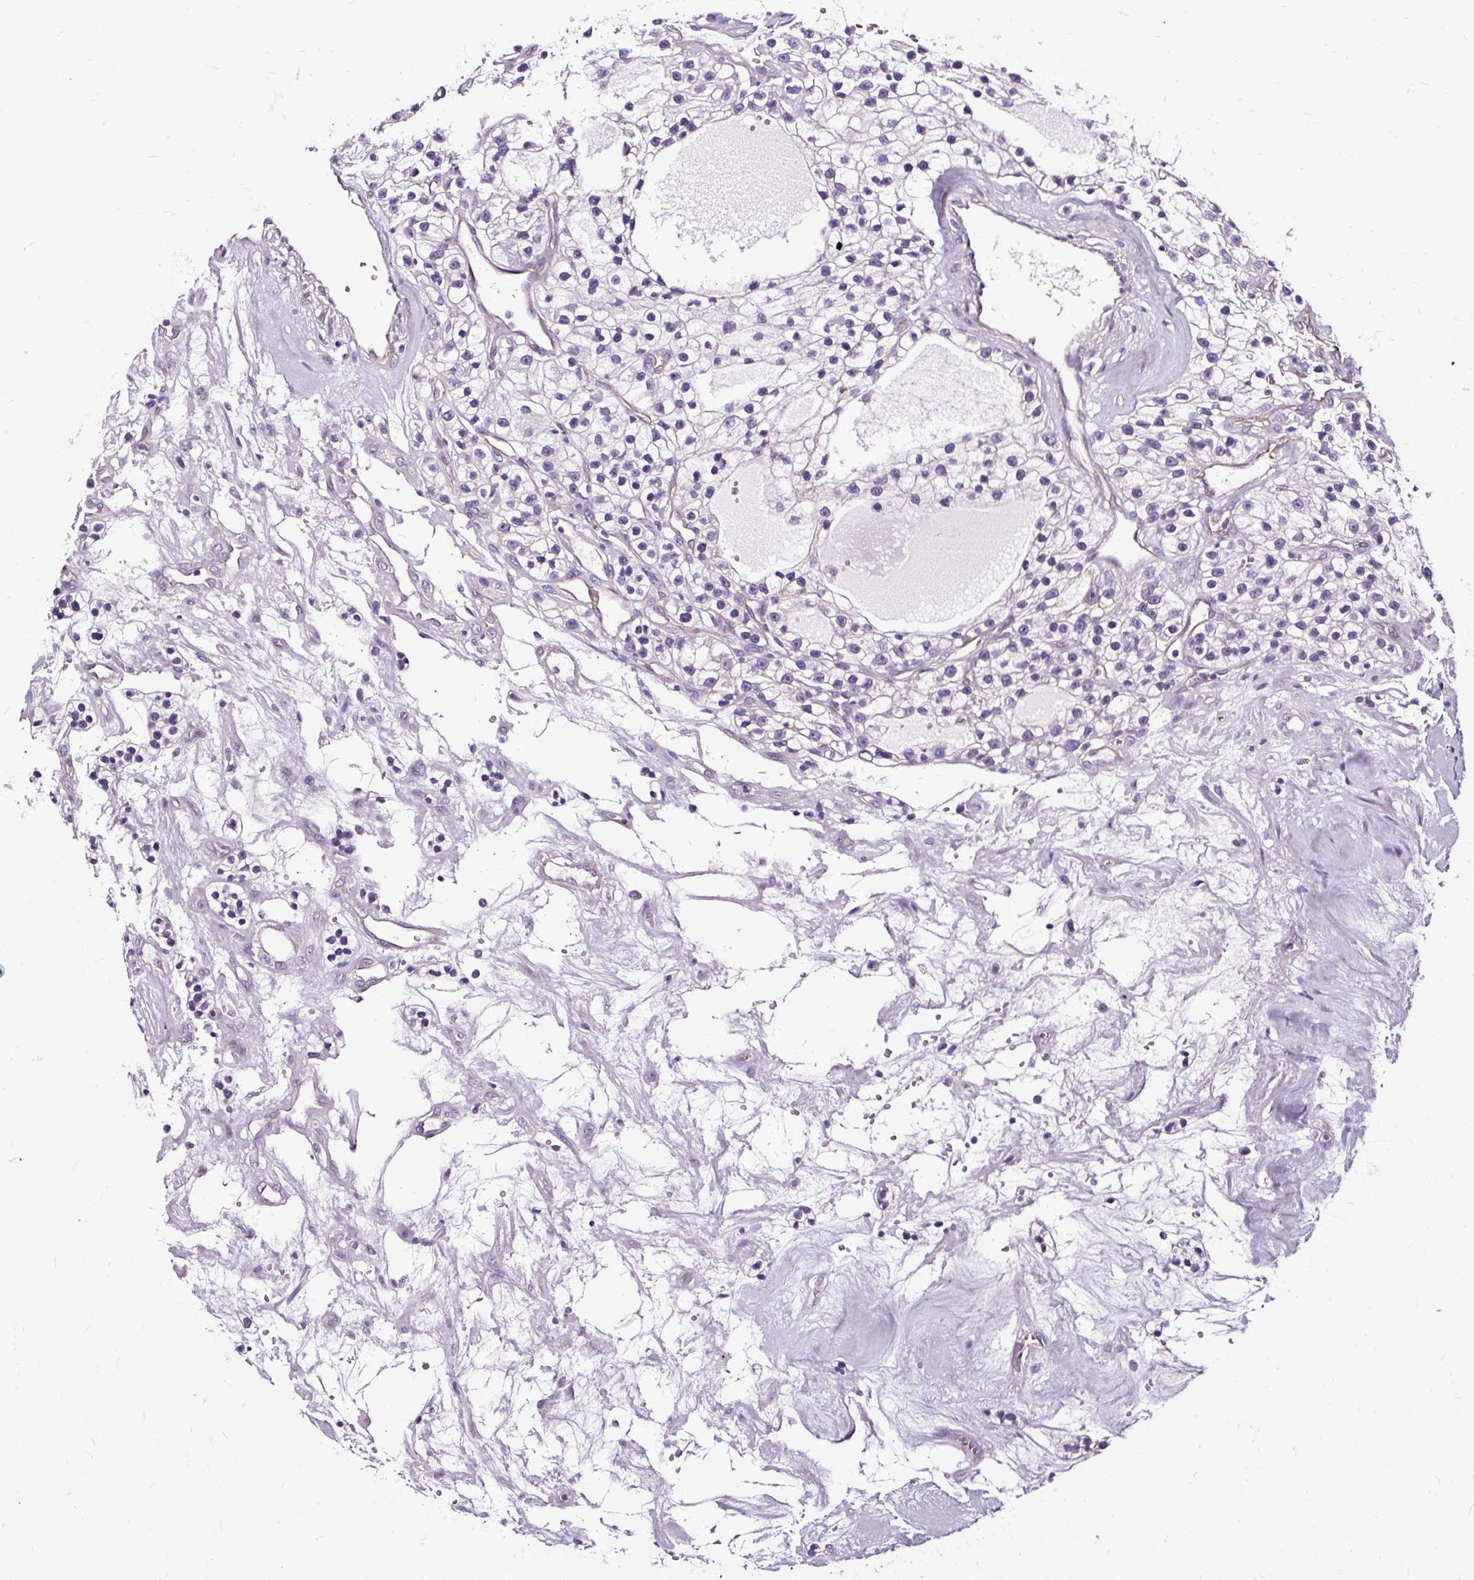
{"staining": {"intensity": "negative", "quantity": "none", "location": "none"}, "tissue": "renal cancer", "cell_type": "Tumor cells", "image_type": "cancer", "snomed": [{"axis": "morphology", "description": "Adenocarcinoma, NOS"}, {"axis": "topography", "description": "Kidney"}], "caption": "A micrograph of human renal cancer is negative for staining in tumor cells.", "gene": "SLC7A8", "patient": {"sex": "female", "age": 57}}